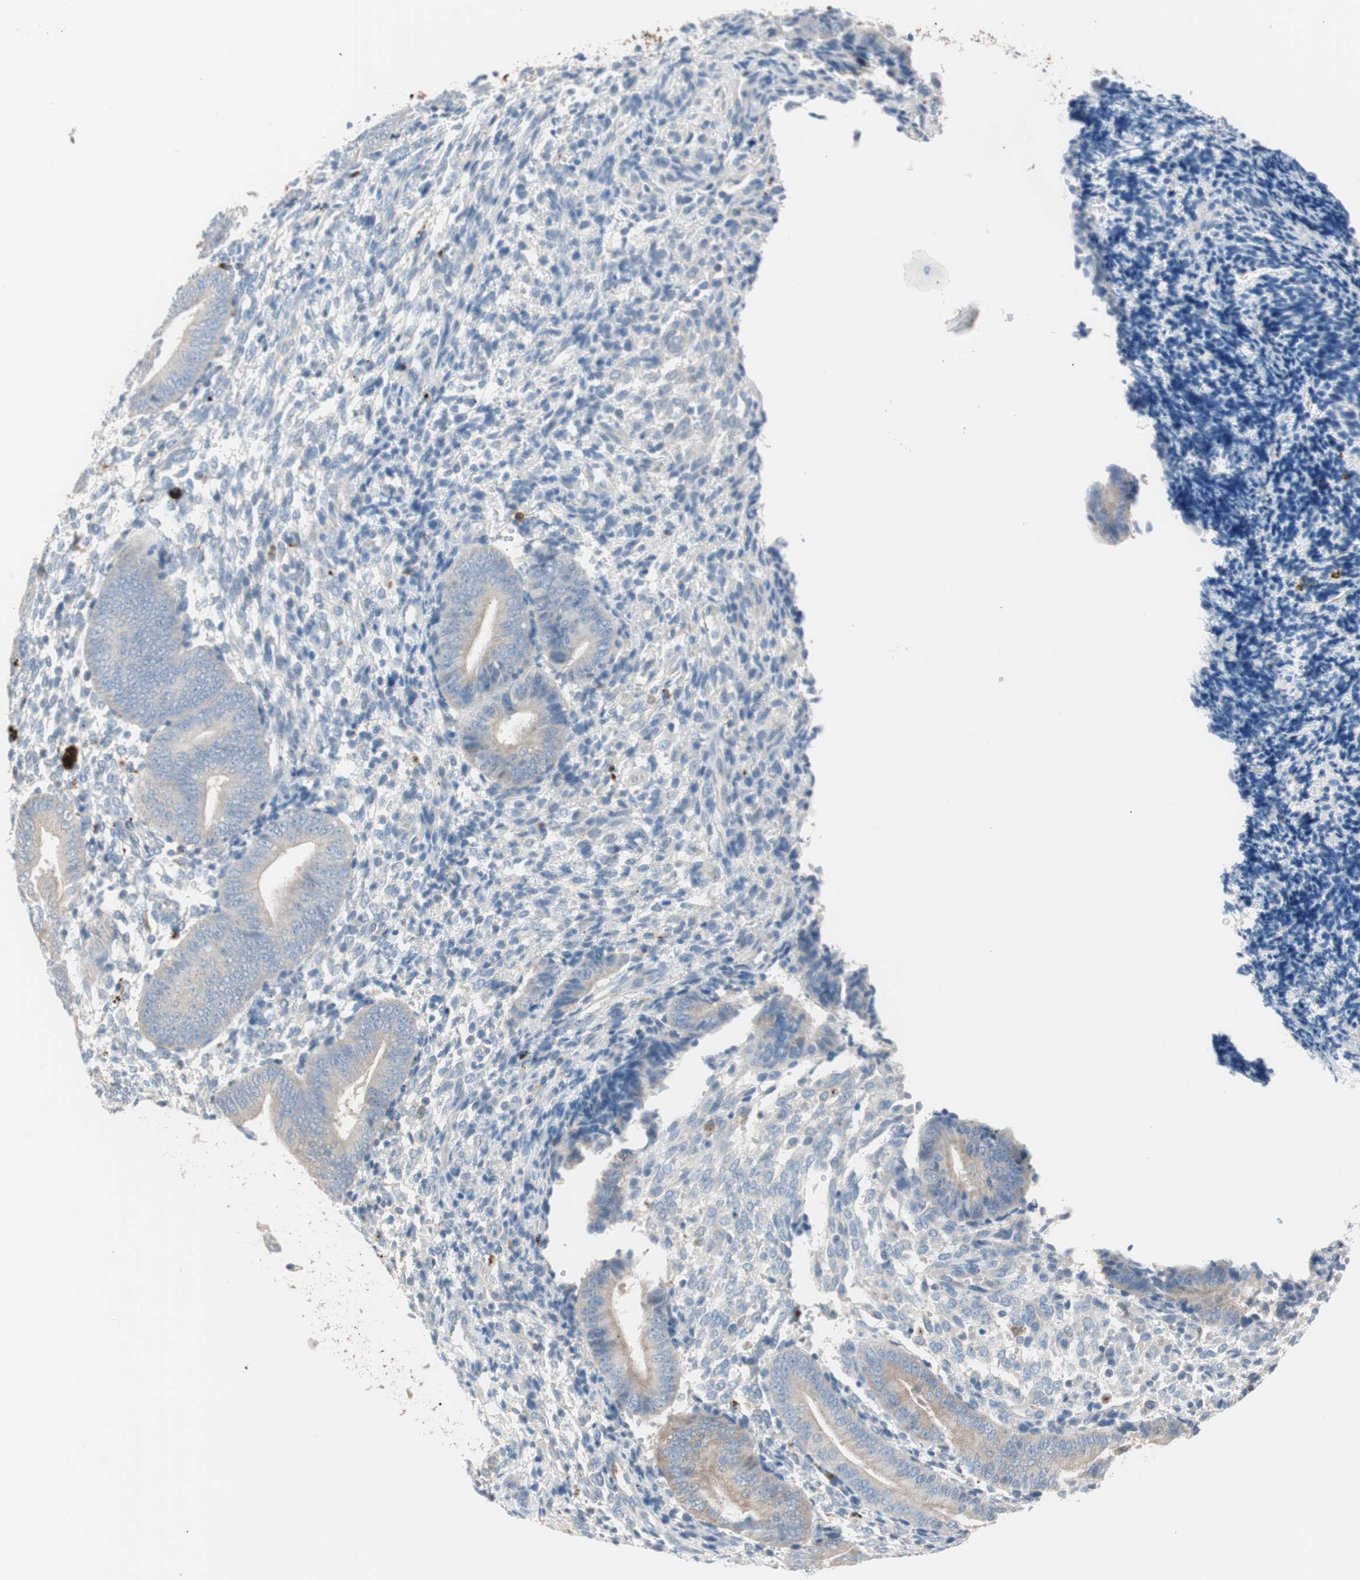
{"staining": {"intensity": "negative", "quantity": "none", "location": "none"}, "tissue": "endometrium", "cell_type": "Cells in endometrial stroma", "image_type": "normal", "snomed": [{"axis": "morphology", "description": "Normal tissue, NOS"}, {"axis": "topography", "description": "Uterus"}, {"axis": "topography", "description": "Endometrium"}], "caption": "Image shows no protein expression in cells in endometrial stroma of unremarkable endometrium.", "gene": "CLEC4D", "patient": {"sex": "female", "age": 33}}